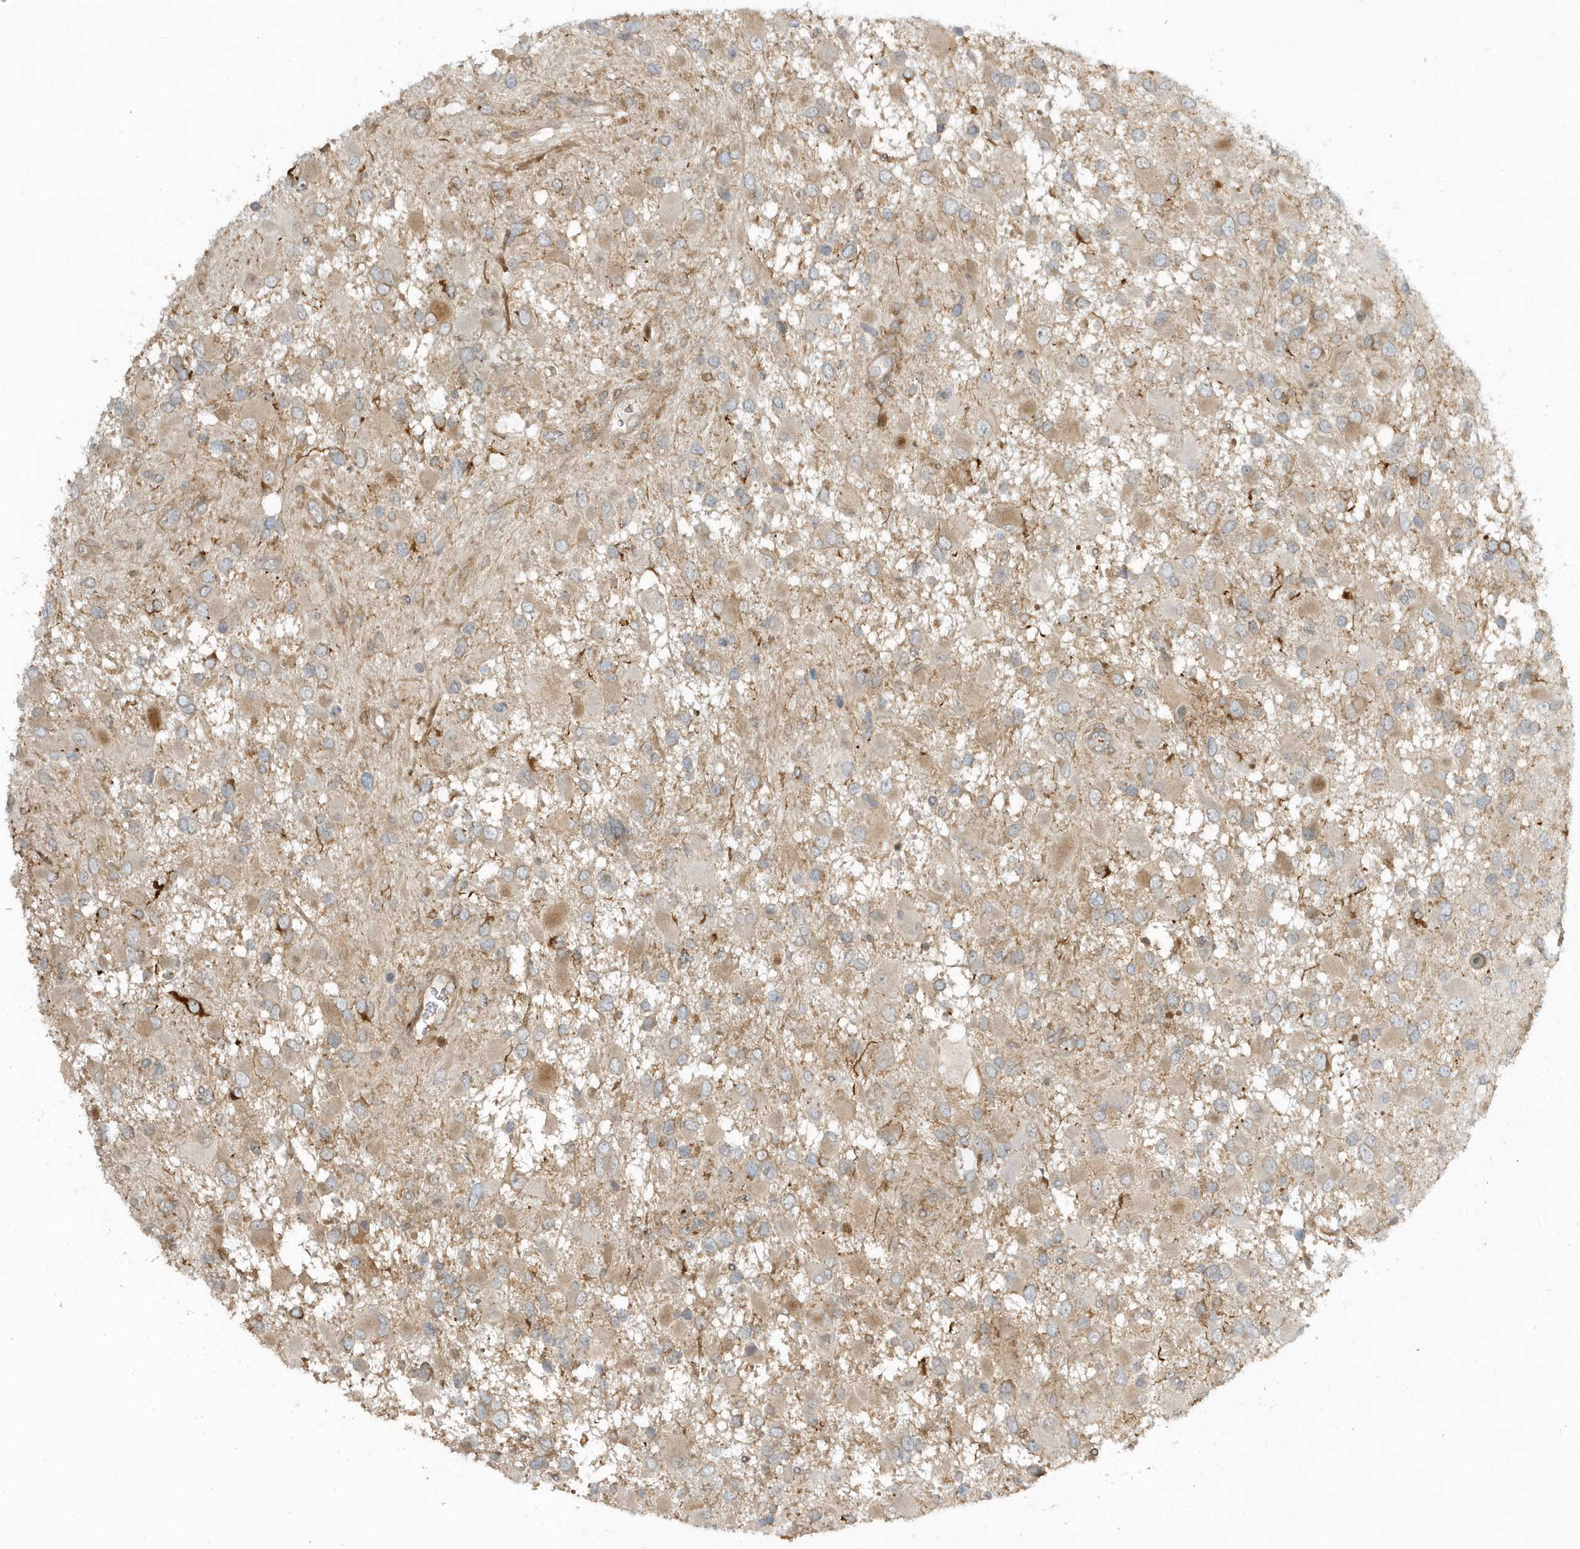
{"staining": {"intensity": "weak", "quantity": "<25%", "location": "cytoplasmic/membranous"}, "tissue": "glioma", "cell_type": "Tumor cells", "image_type": "cancer", "snomed": [{"axis": "morphology", "description": "Glioma, malignant, High grade"}, {"axis": "topography", "description": "Brain"}], "caption": "Immunohistochemistry (IHC) micrograph of high-grade glioma (malignant) stained for a protein (brown), which reveals no positivity in tumor cells. (DAB (3,3'-diaminobenzidine) IHC, high magnification).", "gene": "ZBTB8A", "patient": {"sex": "male", "age": 53}}